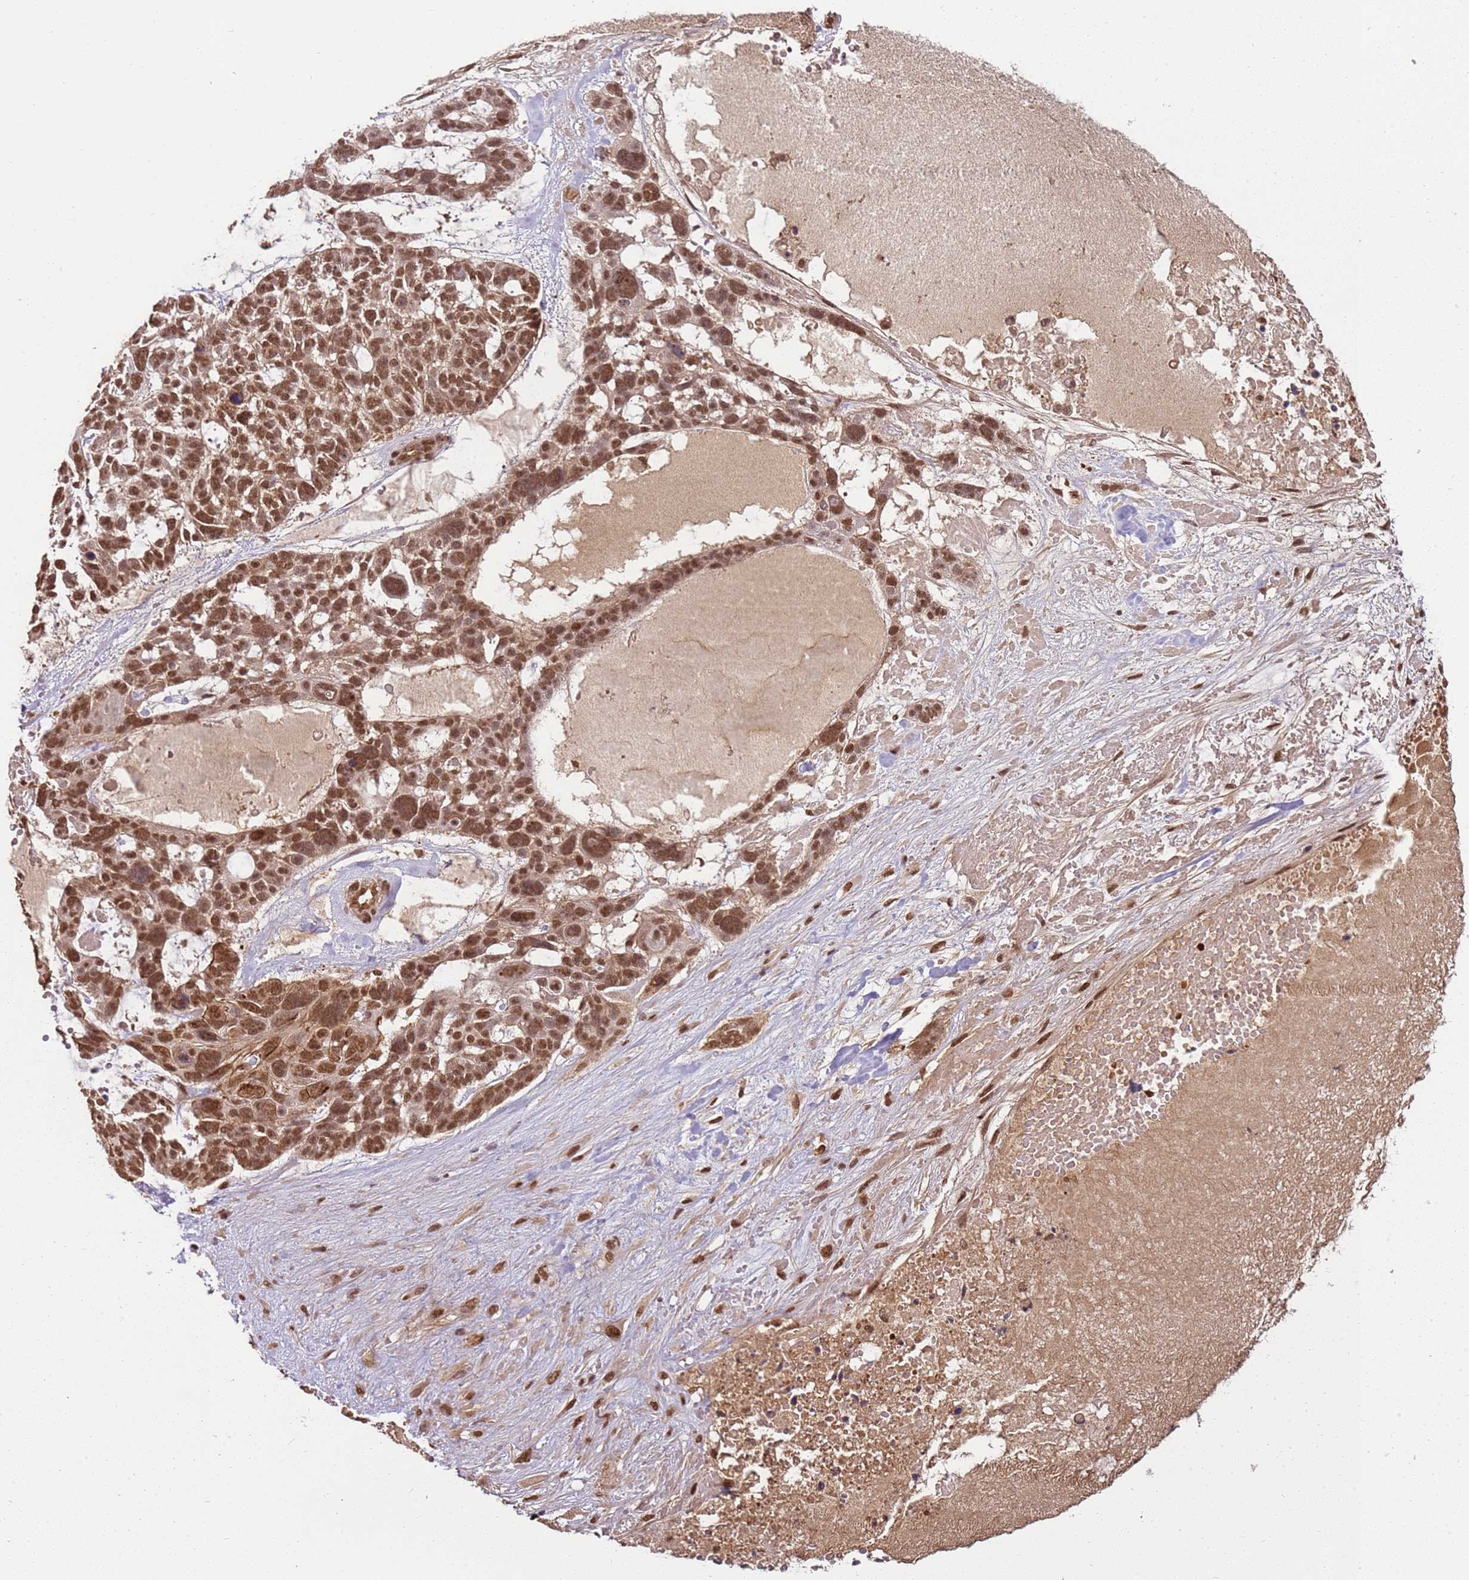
{"staining": {"intensity": "moderate", "quantity": ">75%", "location": "nuclear"}, "tissue": "skin cancer", "cell_type": "Tumor cells", "image_type": "cancer", "snomed": [{"axis": "morphology", "description": "Basal cell carcinoma"}, {"axis": "topography", "description": "Skin"}], "caption": "The immunohistochemical stain labels moderate nuclear expression in tumor cells of skin basal cell carcinoma tissue.", "gene": "ZBTB12", "patient": {"sex": "male", "age": 88}}